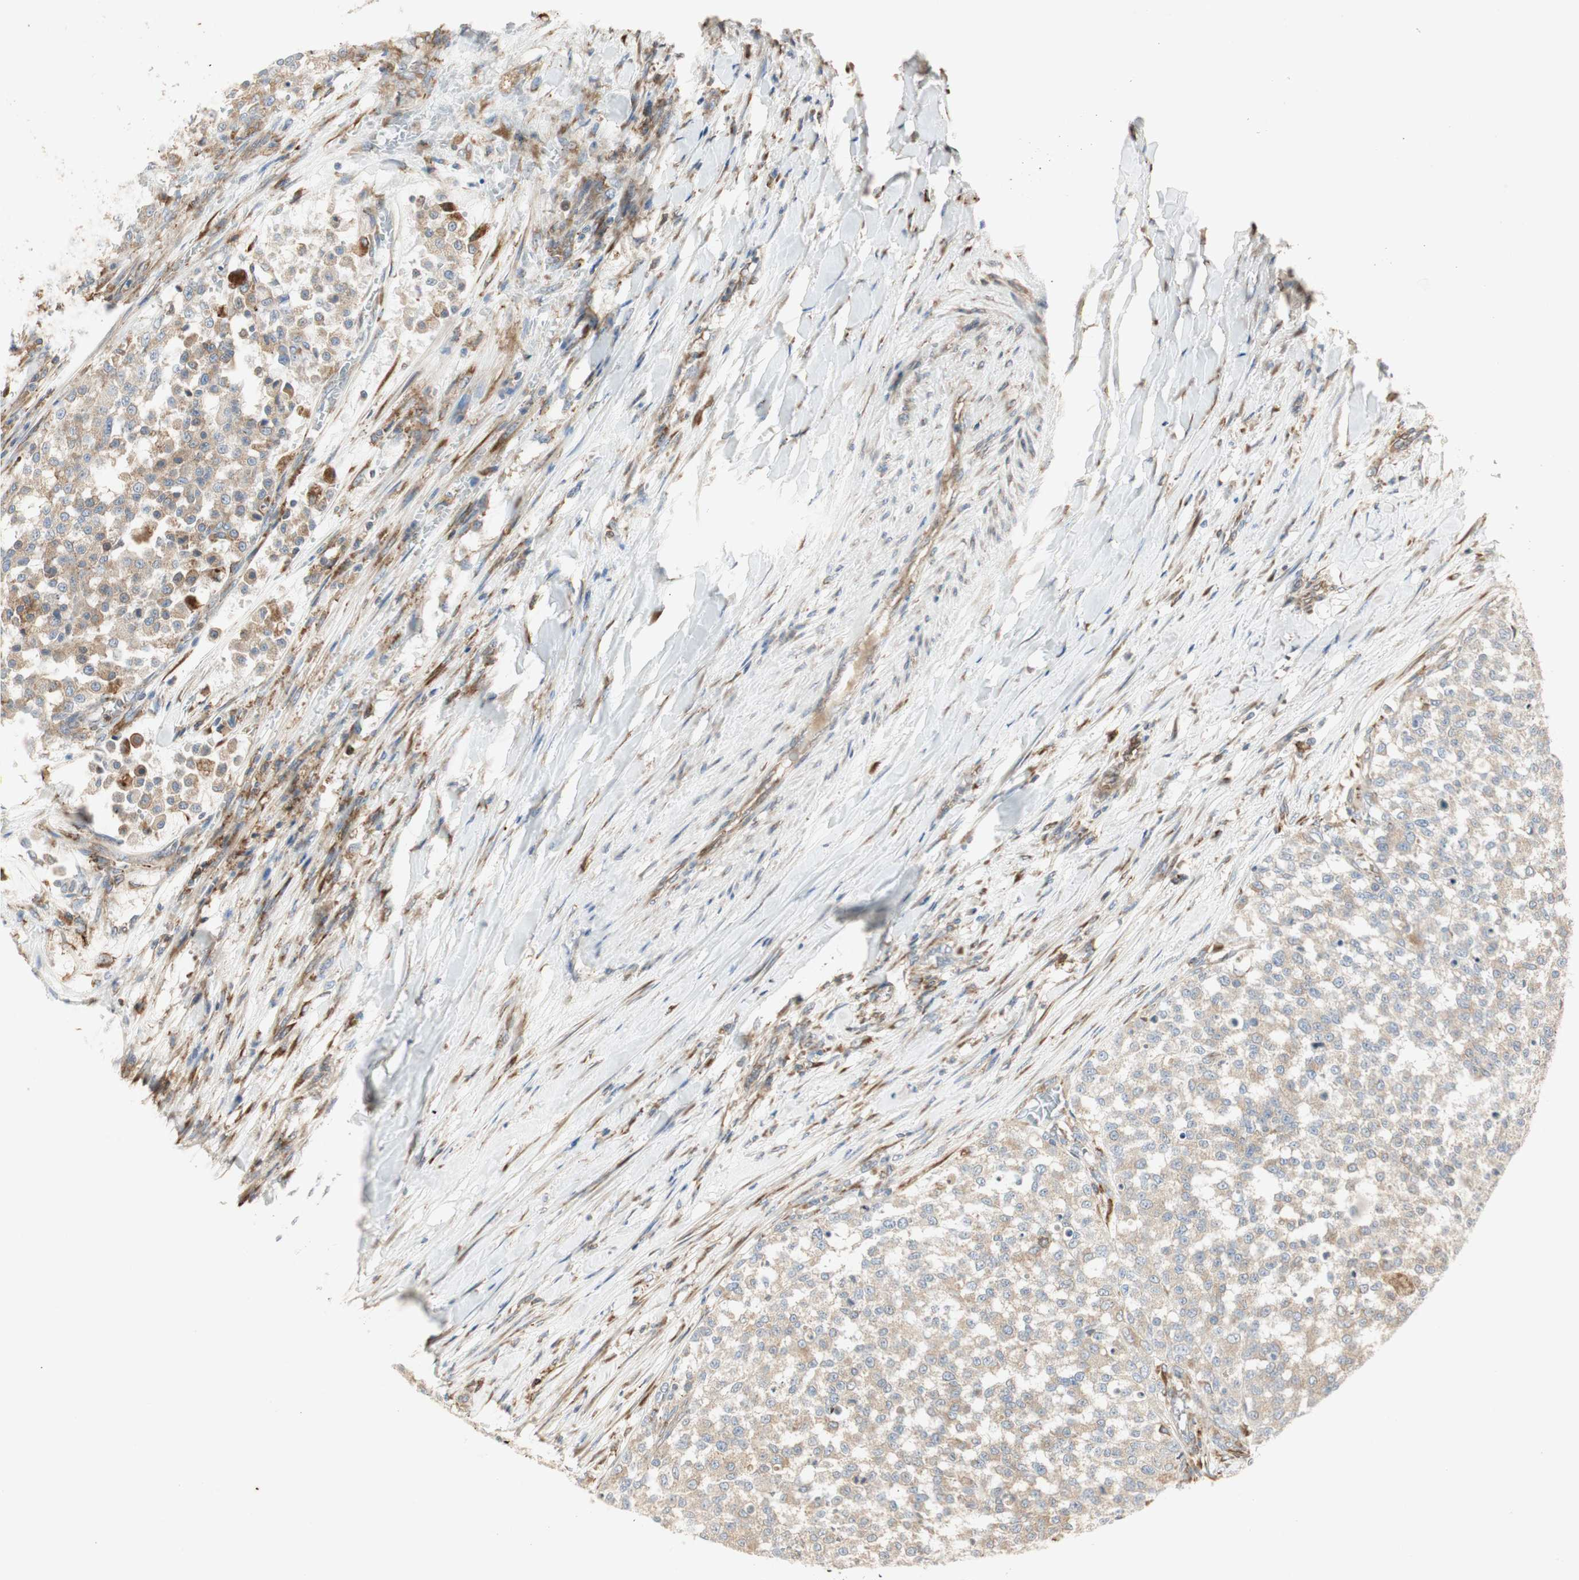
{"staining": {"intensity": "weak", "quantity": ">75%", "location": "cytoplasmic/membranous"}, "tissue": "testis cancer", "cell_type": "Tumor cells", "image_type": "cancer", "snomed": [{"axis": "morphology", "description": "Seminoma, NOS"}, {"axis": "topography", "description": "Testis"}], "caption": "Immunohistochemical staining of seminoma (testis) shows low levels of weak cytoplasmic/membranous expression in about >75% of tumor cells.", "gene": "H6PD", "patient": {"sex": "male", "age": 59}}